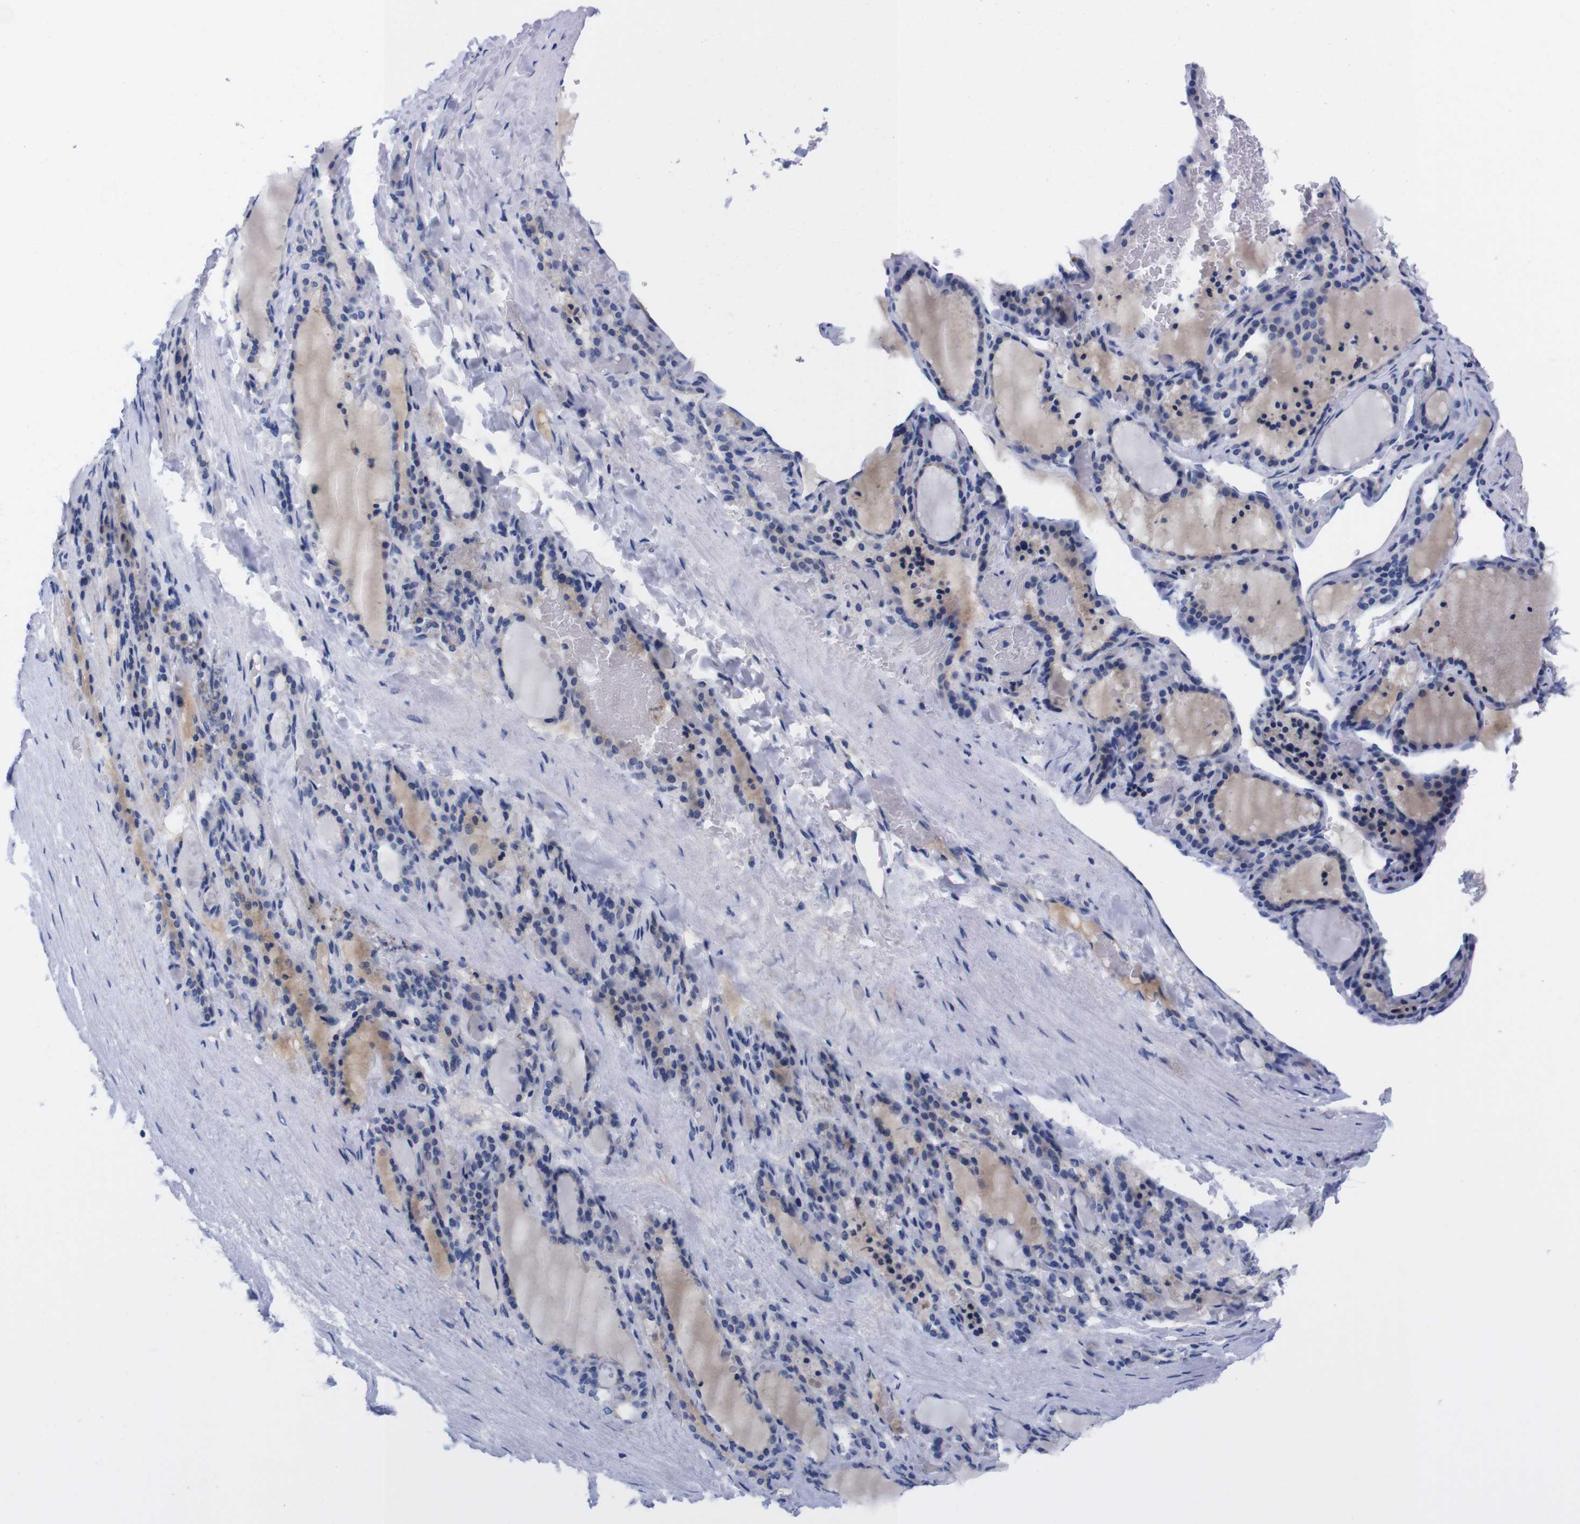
{"staining": {"intensity": "negative", "quantity": "none", "location": "none"}, "tissue": "thyroid gland", "cell_type": "Glandular cells", "image_type": "normal", "snomed": [{"axis": "morphology", "description": "Normal tissue, NOS"}, {"axis": "topography", "description": "Thyroid gland"}], "caption": "This is an IHC micrograph of benign human thyroid gland. There is no positivity in glandular cells.", "gene": "FAM210A", "patient": {"sex": "female", "age": 28}}